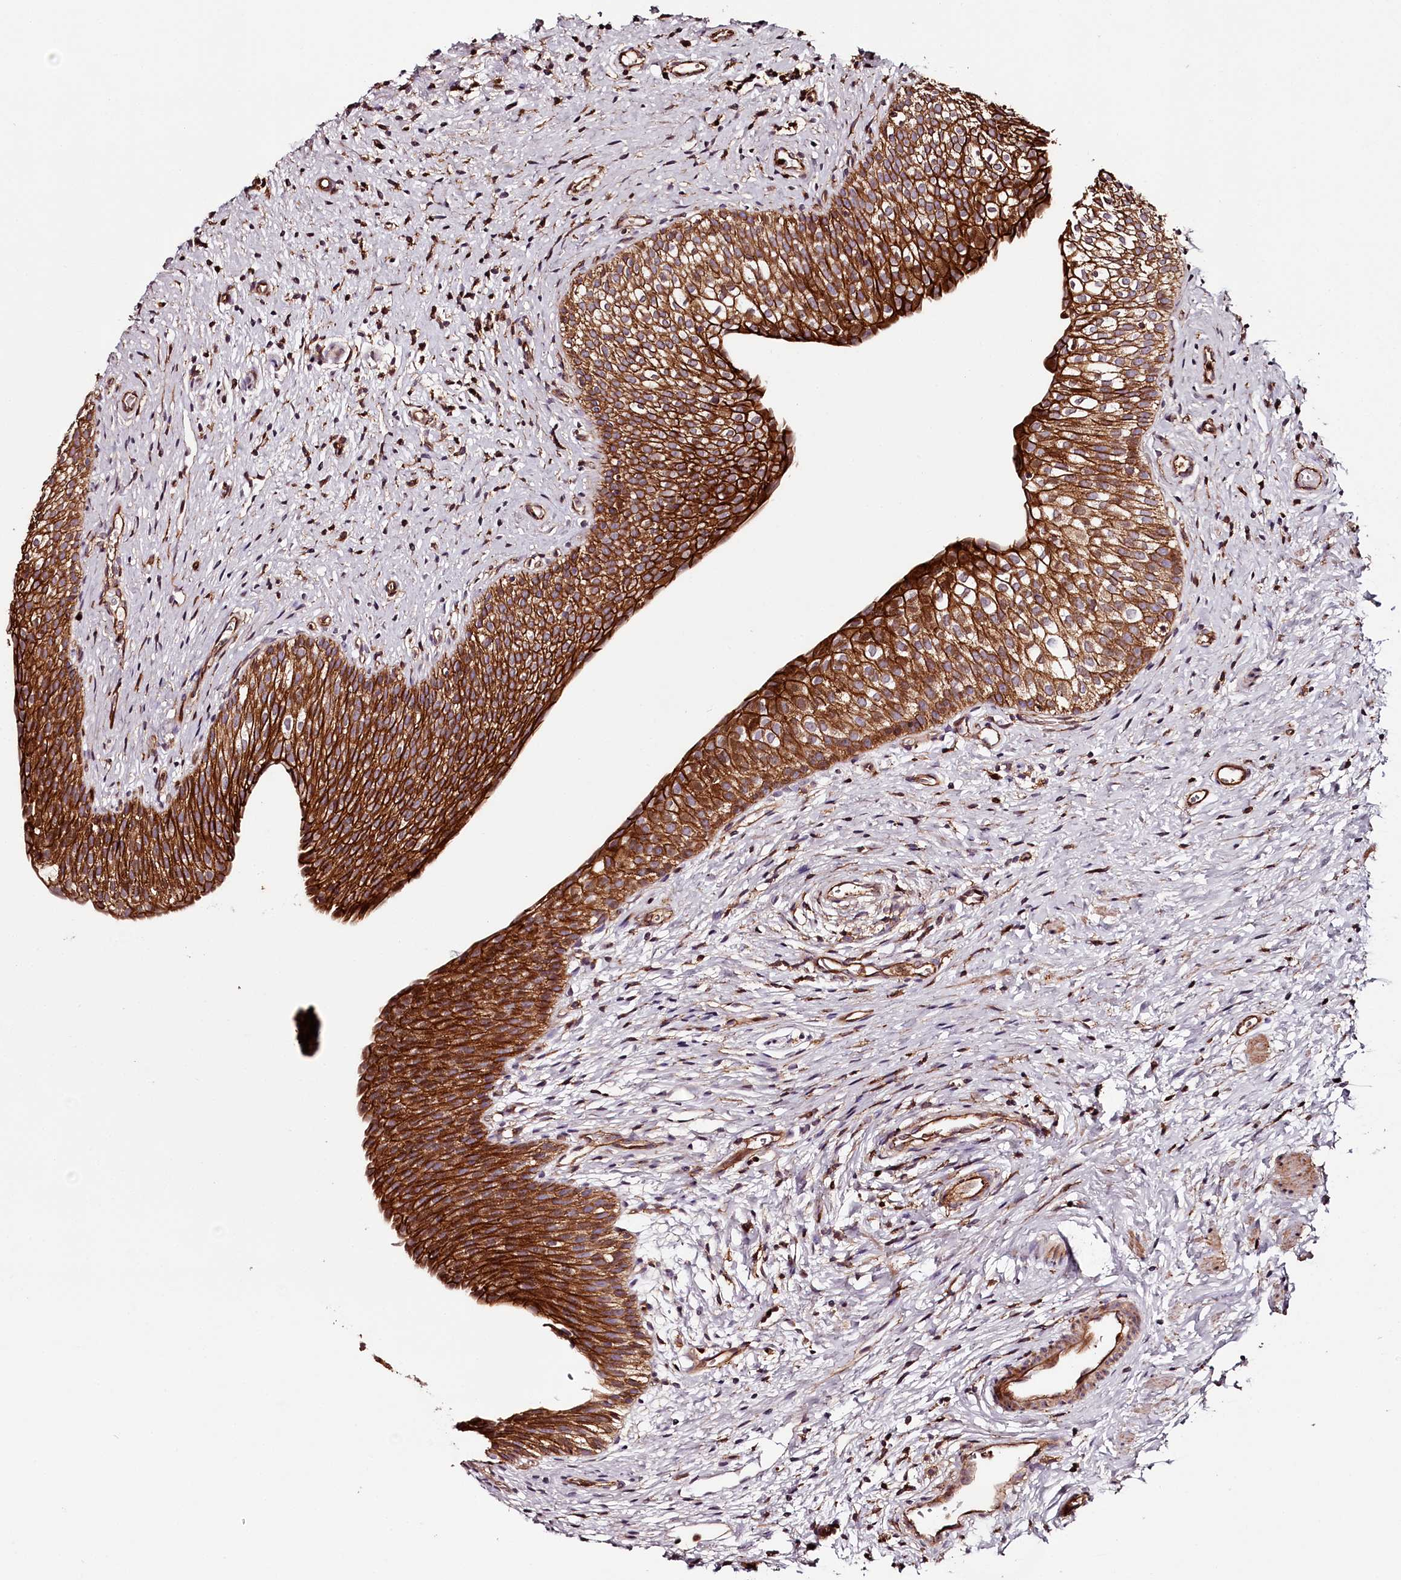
{"staining": {"intensity": "strong", "quantity": ">75%", "location": "cytoplasmic/membranous,nuclear"}, "tissue": "urinary bladder", "cell_type": "Urothelial cells", "image_type": "normal", "snomed": [{"axis": "morphology", "description": "Normal tissue, NOS"}, {"axis": "topography", "description": "Urinary bladder"}], "caption": "A brown stain shows strong cytoplasmic/membranous,nuclear staining of a protein in urothelial cells of normal urinary bladder. The protein of interest is stained brown, and the nuclei are stained in blue (DAB IHC with brightfield microscopy, high magnification).", "gene": "KIF14", "patient": {"sex": "male", "age": 1}}